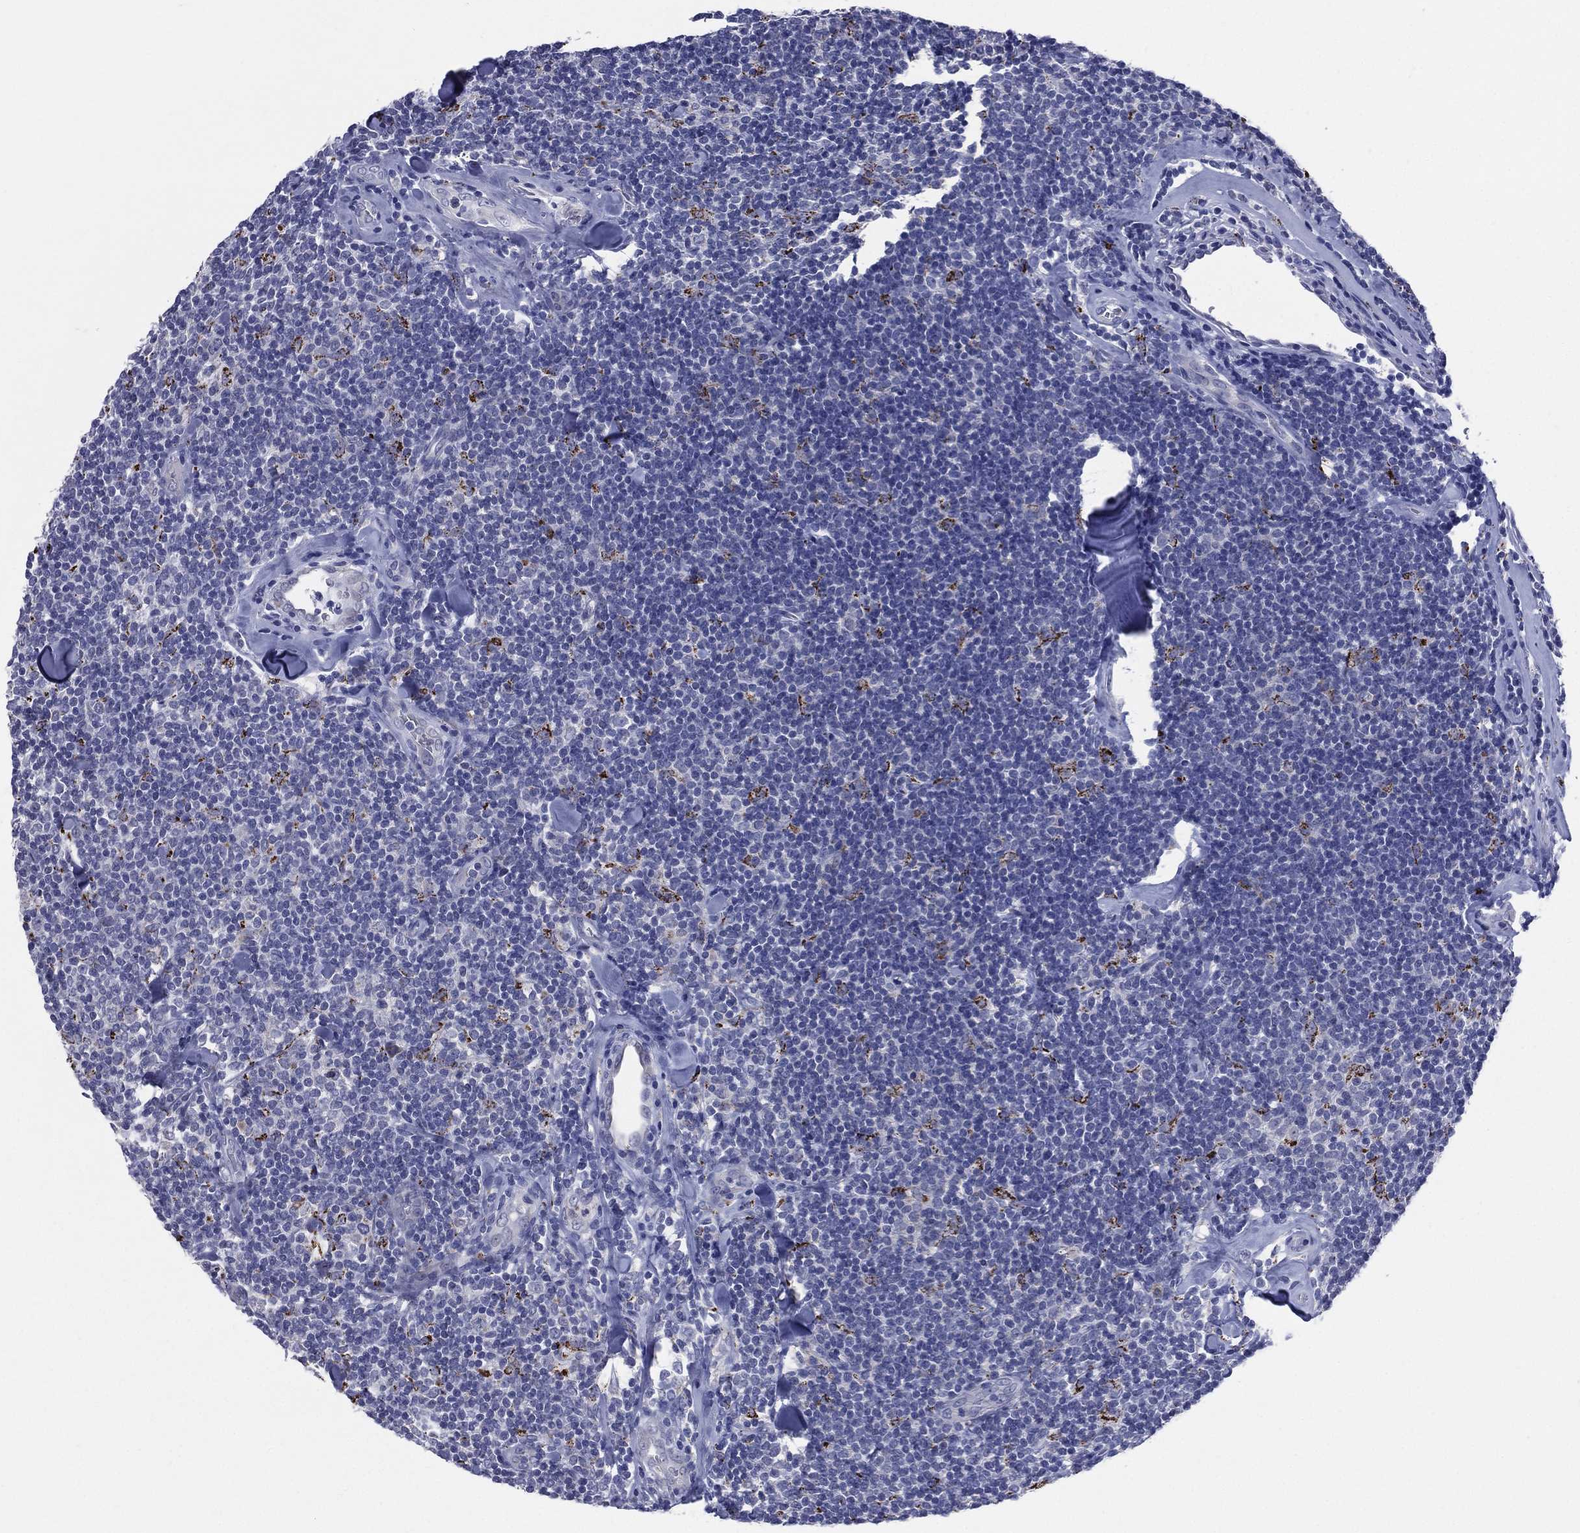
{"staining": {"intensity": "negative", "quantity": "none", "location": "none"}, "tissue": "lymphoma", "cell_type": "Tumor cells", "image_type": "cancer", "snomed": [{"axis": "morphology", "description": "Malignant lymphoma, non-Hodgkin's type, Low grade"}, {"axis": "topography", "description": "Lymph node"}], "caption": "Lymphoma stained for a protein using IHC demonstrates no staining tumor cells.", "gene": "AKAP3", "patient": {"sex": "female", "age": 56}}